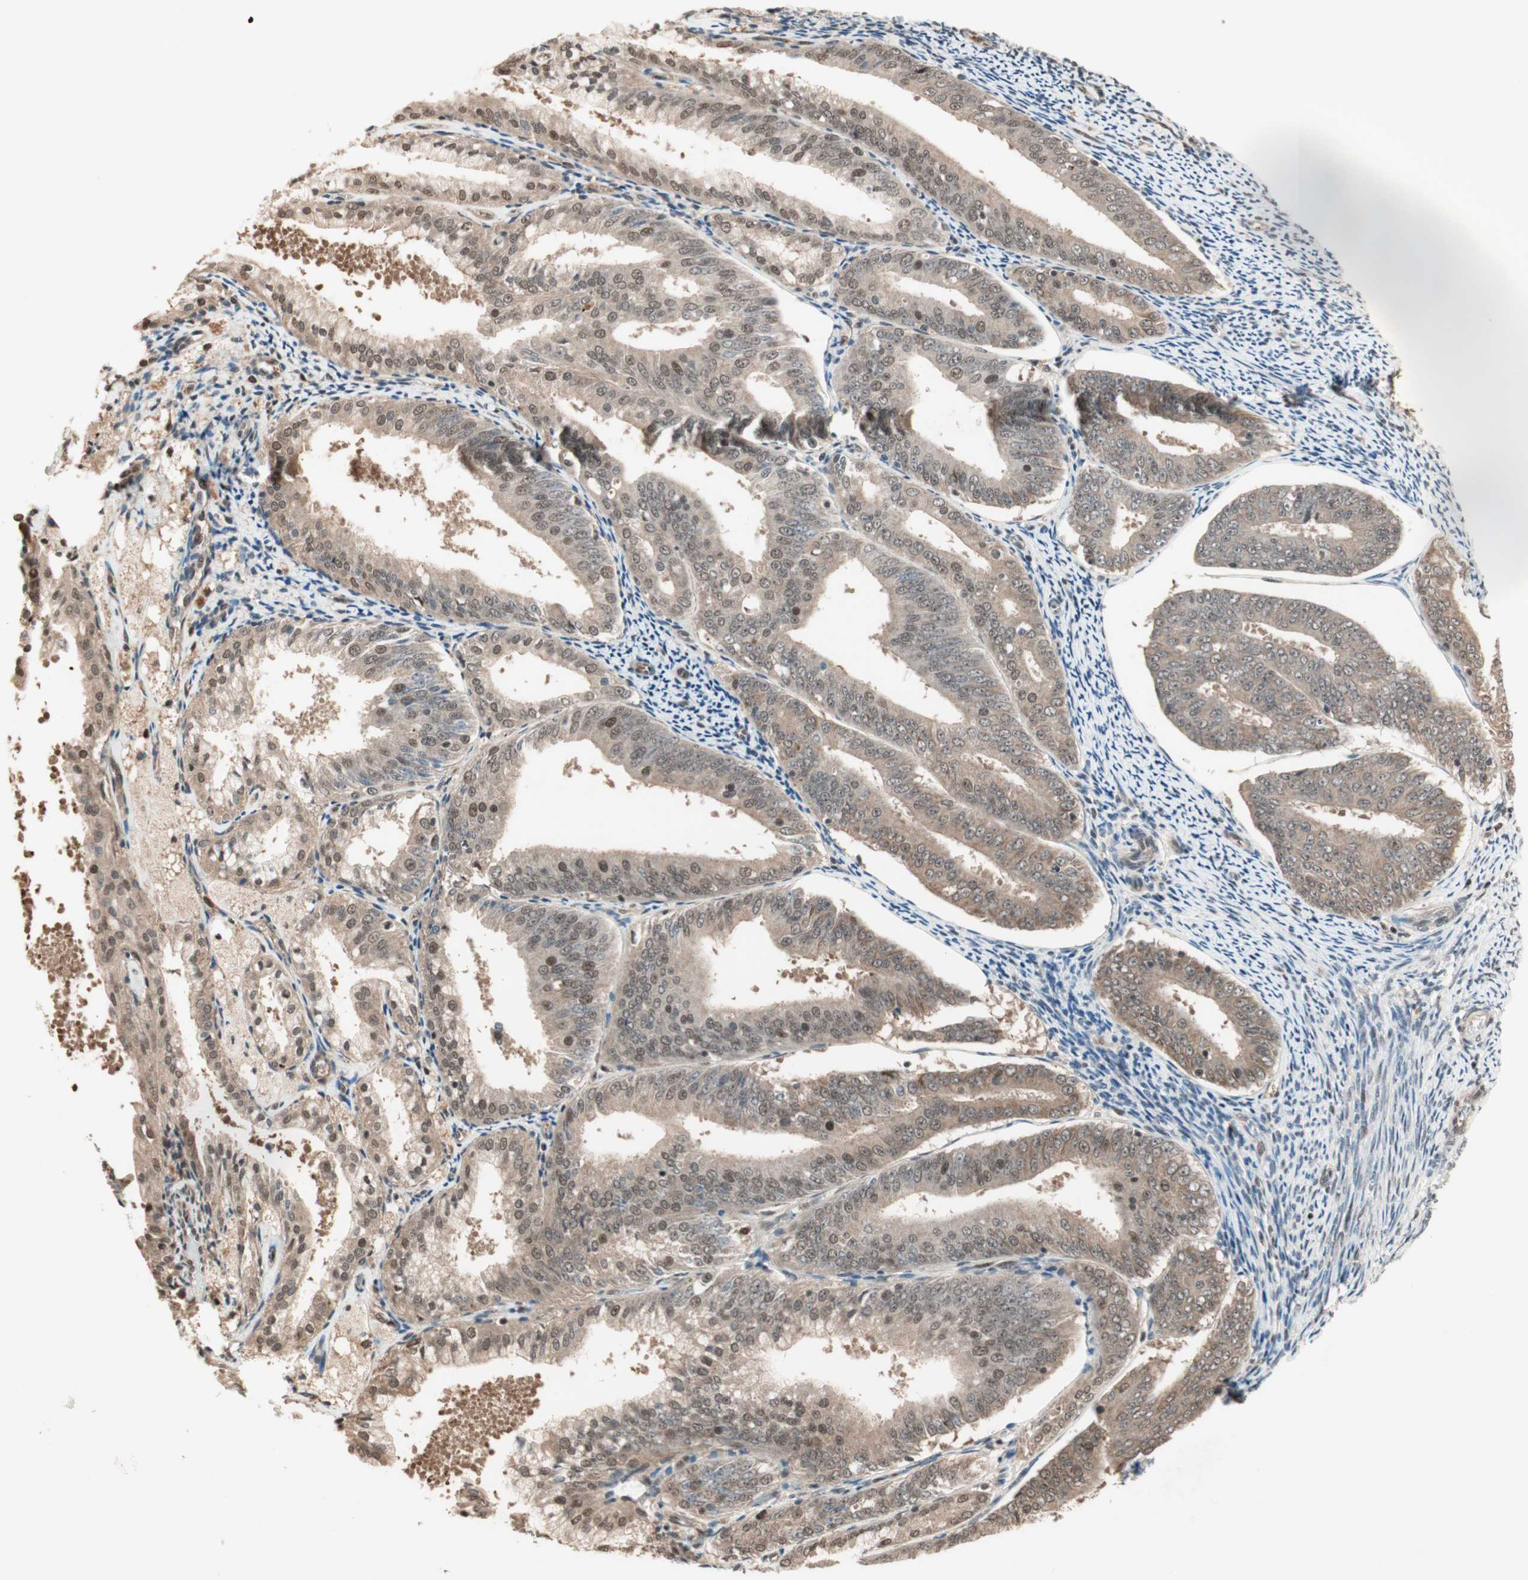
{"staining": {"intensity": "weak", "quantity": ">75%", "location": "cytoplasmic/membranous,nuclear"}, "tissue": "endometrial cancer", "cell_type": "Tumor cells", "image_type": "cancer", "snomed": [{"axis": "morphology", "description": "Adenocarcinoma, NOS"}, {"axis": "topography", "description": "Endometrium"}], "caption": "Endometrial cancer stained with IHC reveals weak cytoplasmic/membranous and nuclear staining in about >75% of tumor cells. (Stains: DAB (3,3'-diaminobenzidine) in brown, nuclei in blue, Microscopy: brightfield microscopy at high magnification).", "gene": "ZNF701", "patient": {"sex": "female", "age": 63}}